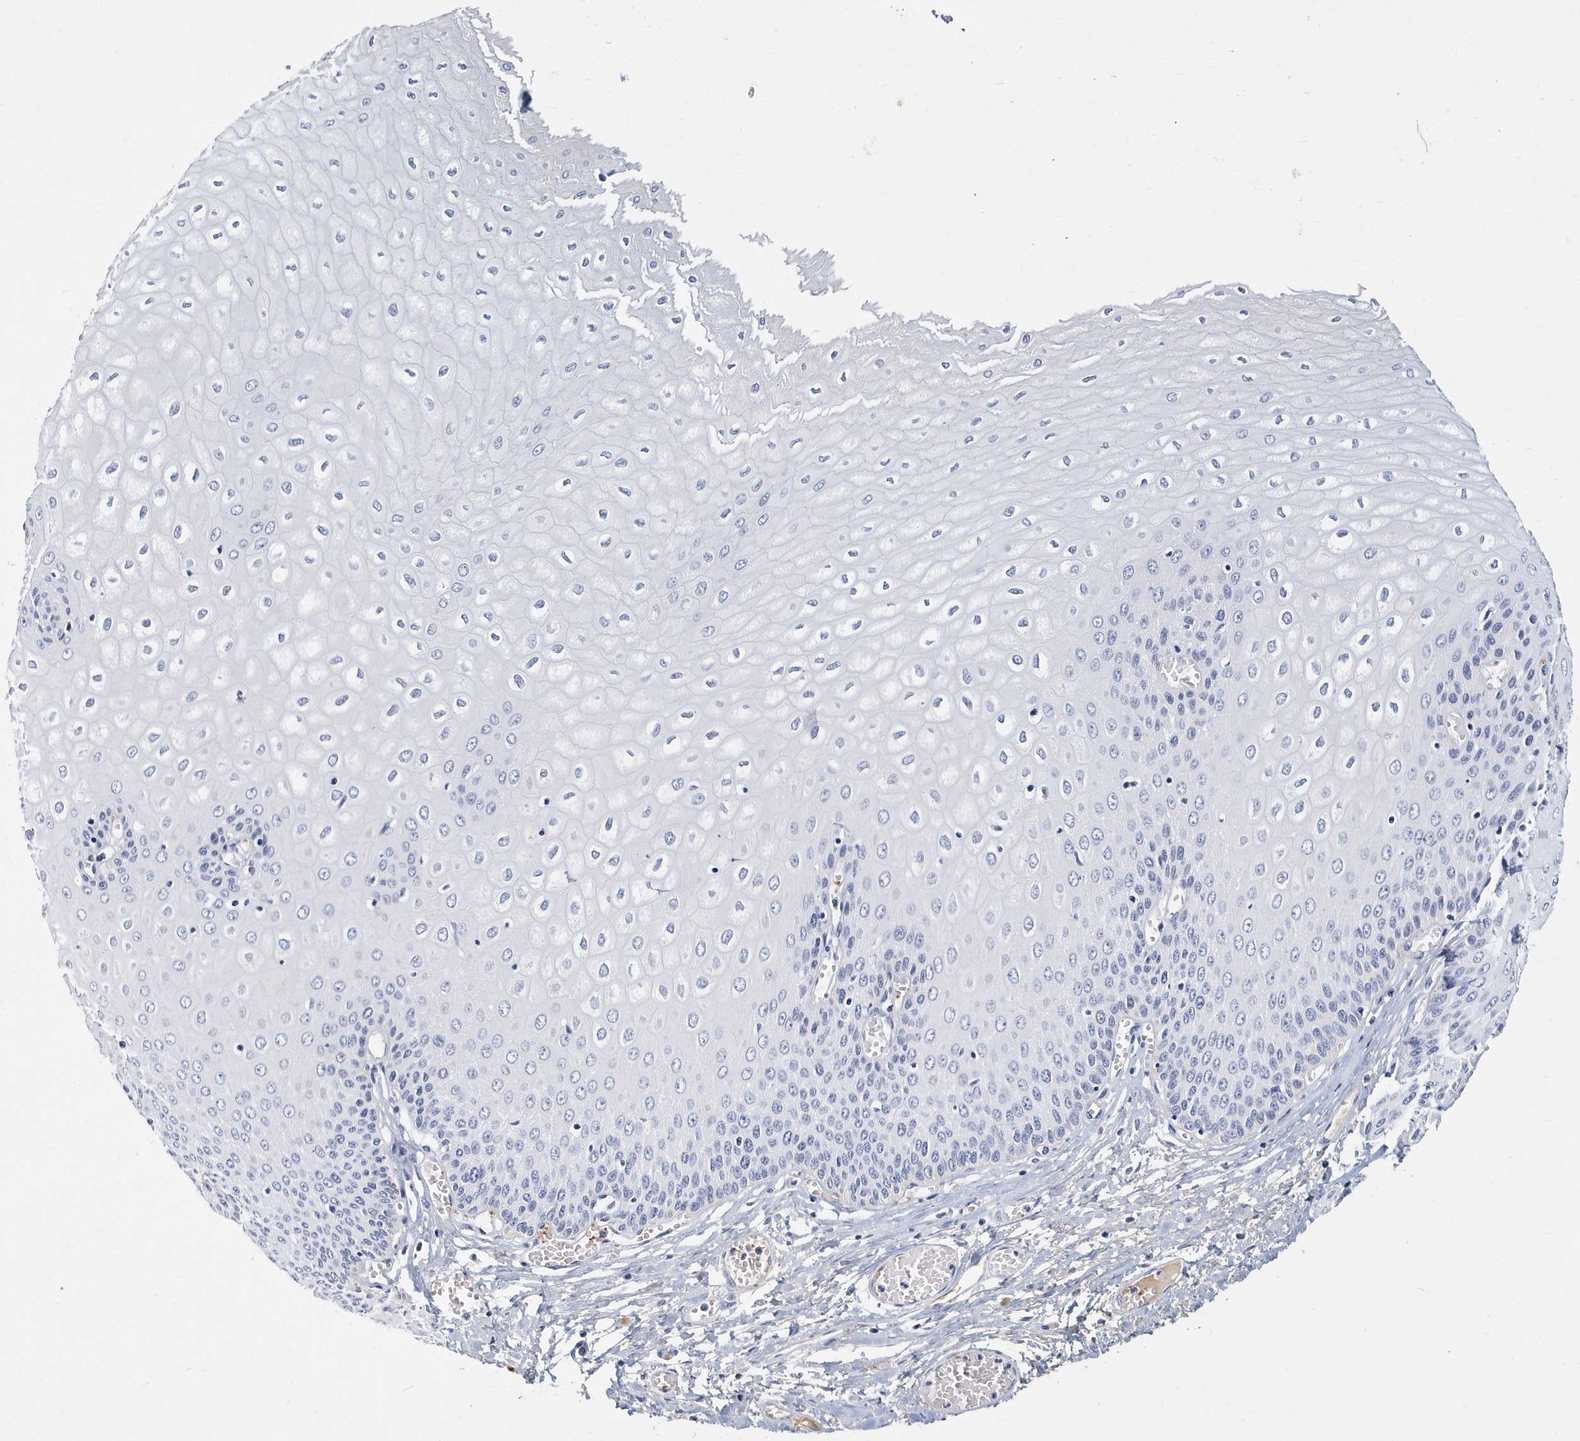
{"staining": {"intensity": "negative", "quantity": "none", "location": "none"}, "tissue": "esophagus", "cell_type": "Squamous epithelial cells", "image_type": "normal", "snomed": [{"axis": "morphology", "description": "Normal tissue, NOS"}, {"axis": "topography", "description": "Esophagus"}], "caption": "DAB (3,3'-diaminobenzidine) immunohistochemical staining of normal esophagus reveals no significant positivity in squamous epithelial cells.", "gene": "ITGA2B", "patient": {"sex": "male", "age": 60}}